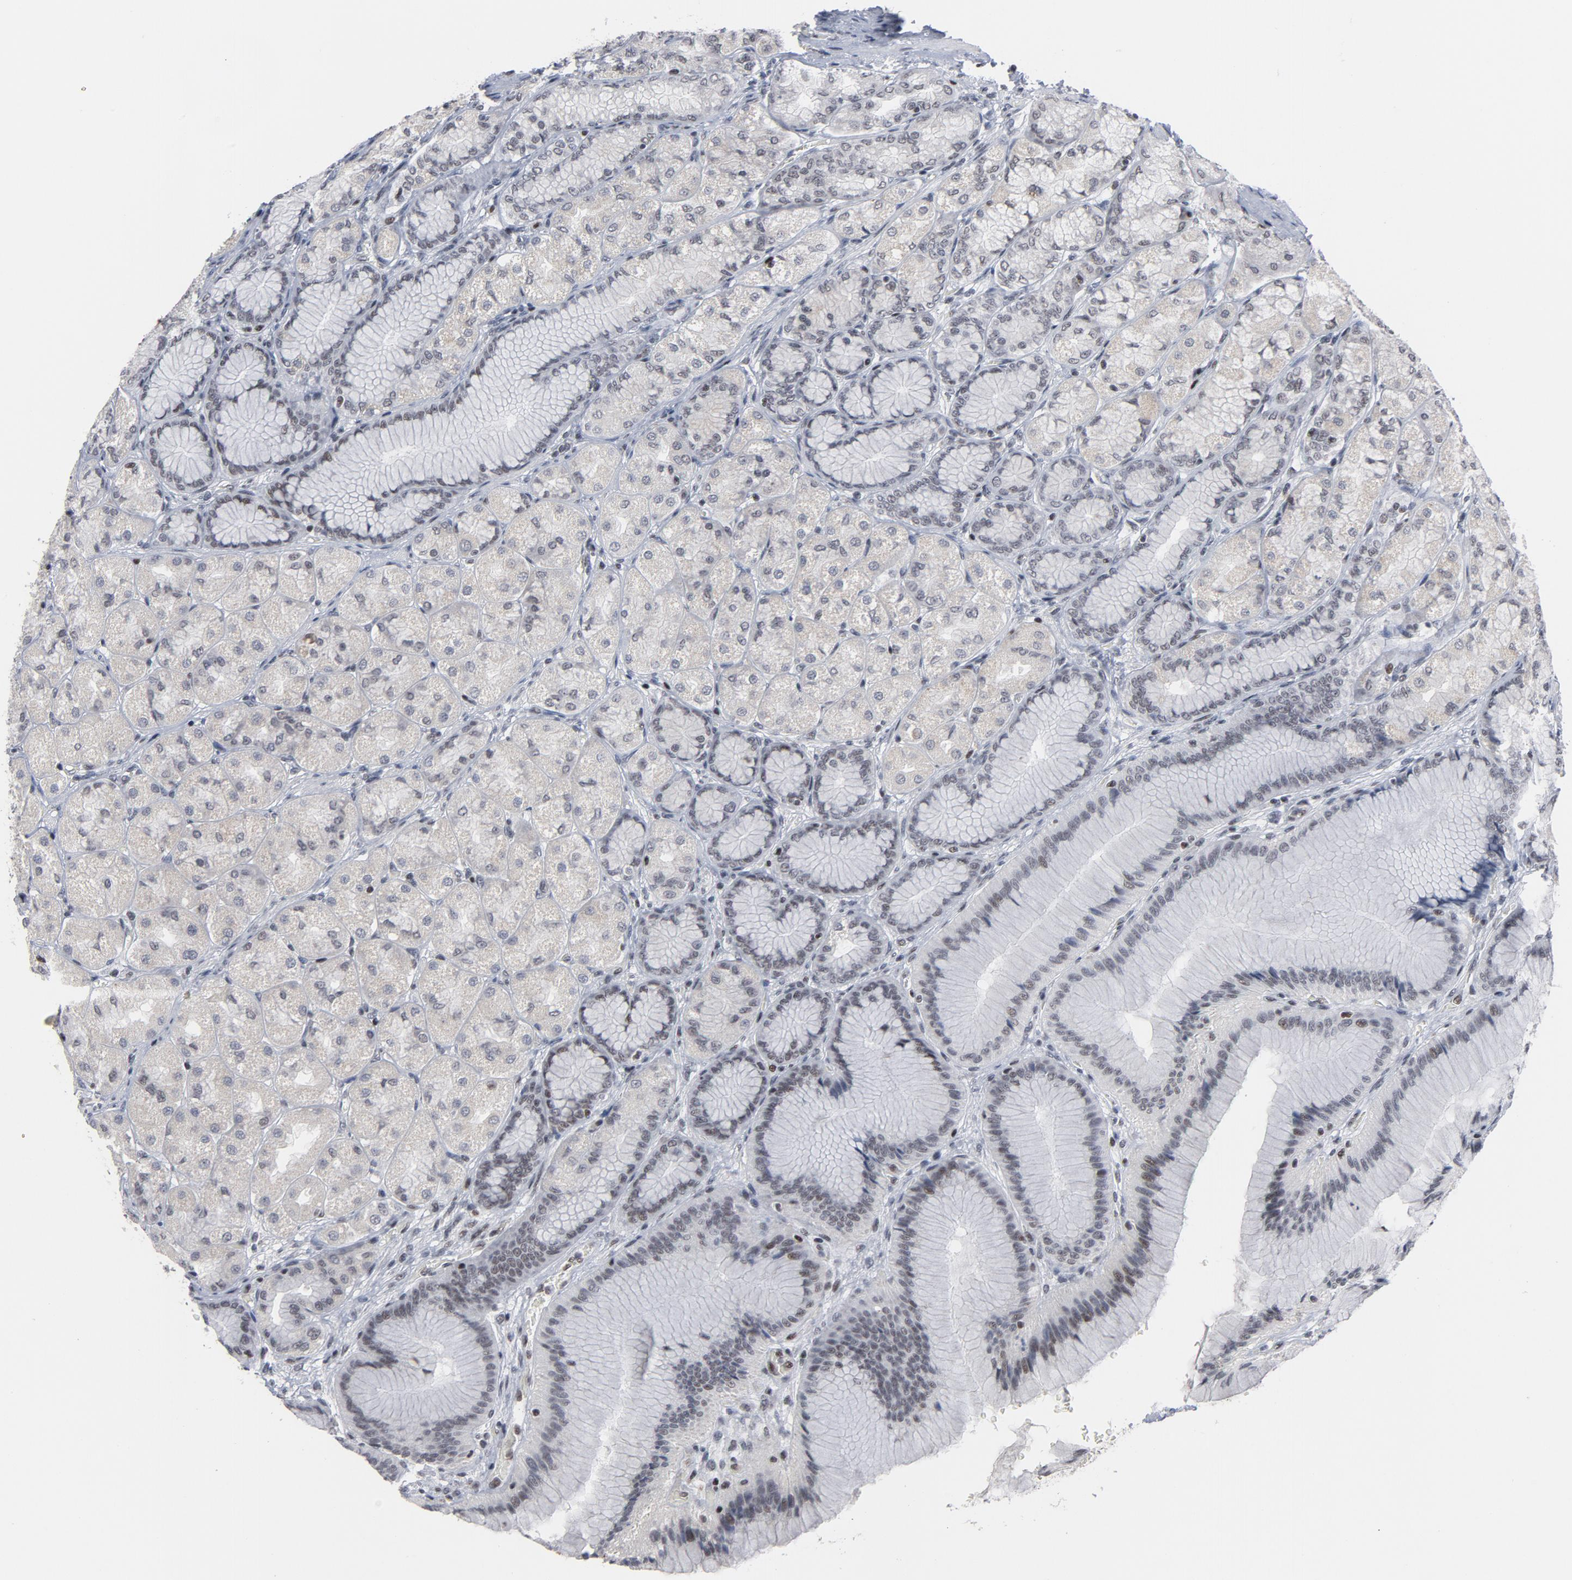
{"staining": {"intensity": "weak", "quantity": "<25%", "location": "cytoplasmic/membranous,nuclear"}, "tissue": "stomach", "cell_type": "Glandular cells", "image_type": "normal", "snomed": [{"axis": "morphology", "description": "Normal tissue, NOS"}, {"axis": "morphology", "description": "Adenocarcinoma, NOS"}, {"axis": "topography", "description": "Stomach"}, {"axis": "topography", "description": "Stomach, lower"}], "caption": "Immunohistochemistry photomicrograph of normal stomach stained for a protein (brown), which displays no positivity in glandular cells.", "gene": "GABPA", "patient": {"sex": "female", "age": 65}}